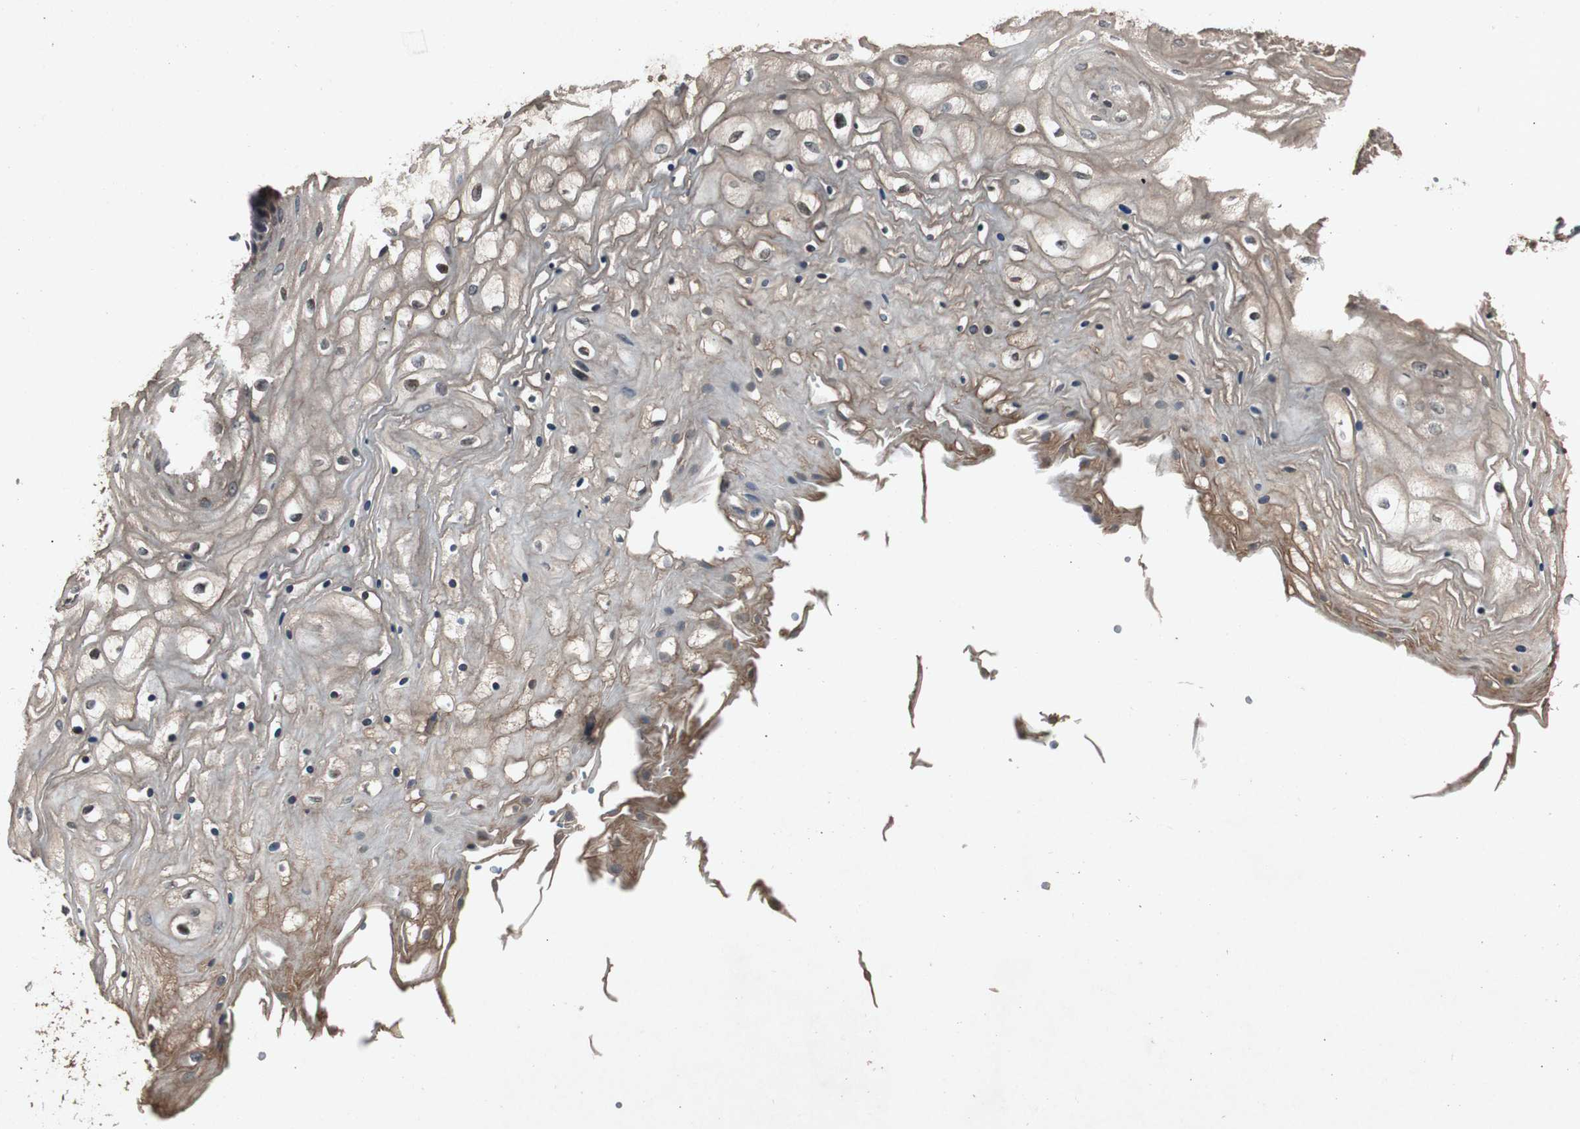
{"staining": {"intensity": "weak", "quantity": ">75%", "location": "cytoplasmic/membranous"}, "tissue": "vagina", "cell_type": "Squamous epithelial cells", "image_type": "normal", "snomed": [{"axis": "morphology", "description": "Normal tissue, NOS"}, {"axis": "topography", "description": "Vagina"}], "caption": "Immunohistochemistry photomicrograph of benign vagina: human vagina stained using immunohistochemistry exhibits low levels of weak protein expression localized specifically in the cytoplasmic/membranous of squamous epithelial cells, appearing as a cytoplasmic/membranous brown color.", "gene": "SLIT2", "patient": {"sex": "female", "age": 34}}